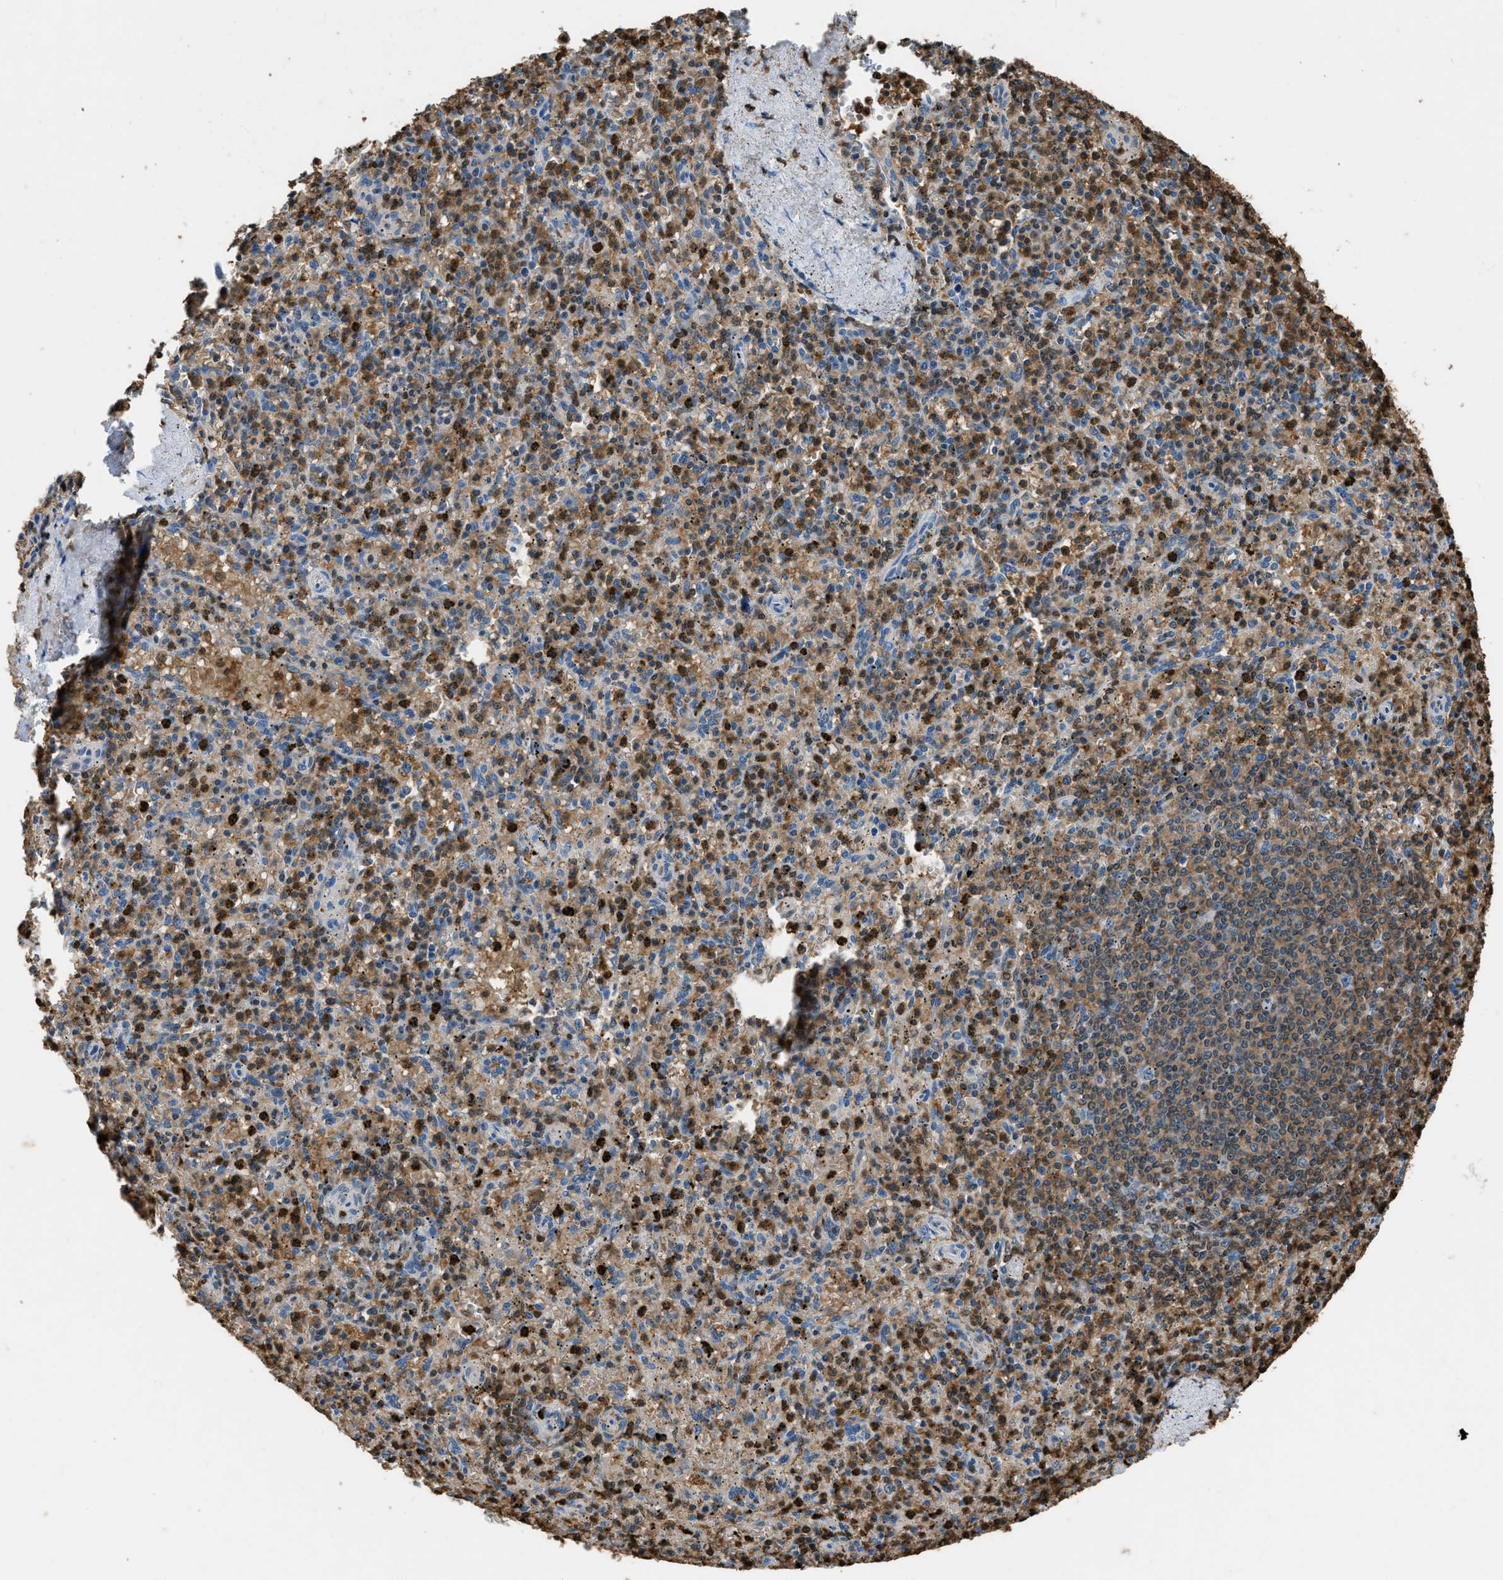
{"staining": {"intensity": "moderate", "quantity": ">75%", "location": "cytoplasmic/membranous,nuclear"}, "tissue": "spleen", "cell_type": "Cells in red pulp", "image_type": "normal", "snomed": [{"axis": "morphology", "description": "Normal tissue, NOS"}, {"axis": "topography", "description": "Spleen"}], "caption": "Immunohistochemical staining of unremarkable spleen demonstrates >75% levels of moderate cytoplasmic/membranous,nuclear protein staining in approximately >75% of cells in red pulp. The protein is shown in brown color, while the nuclei are stained blue.", "gene": "ARHGDIB", "patient": {"sex": "male", "age": 72}}